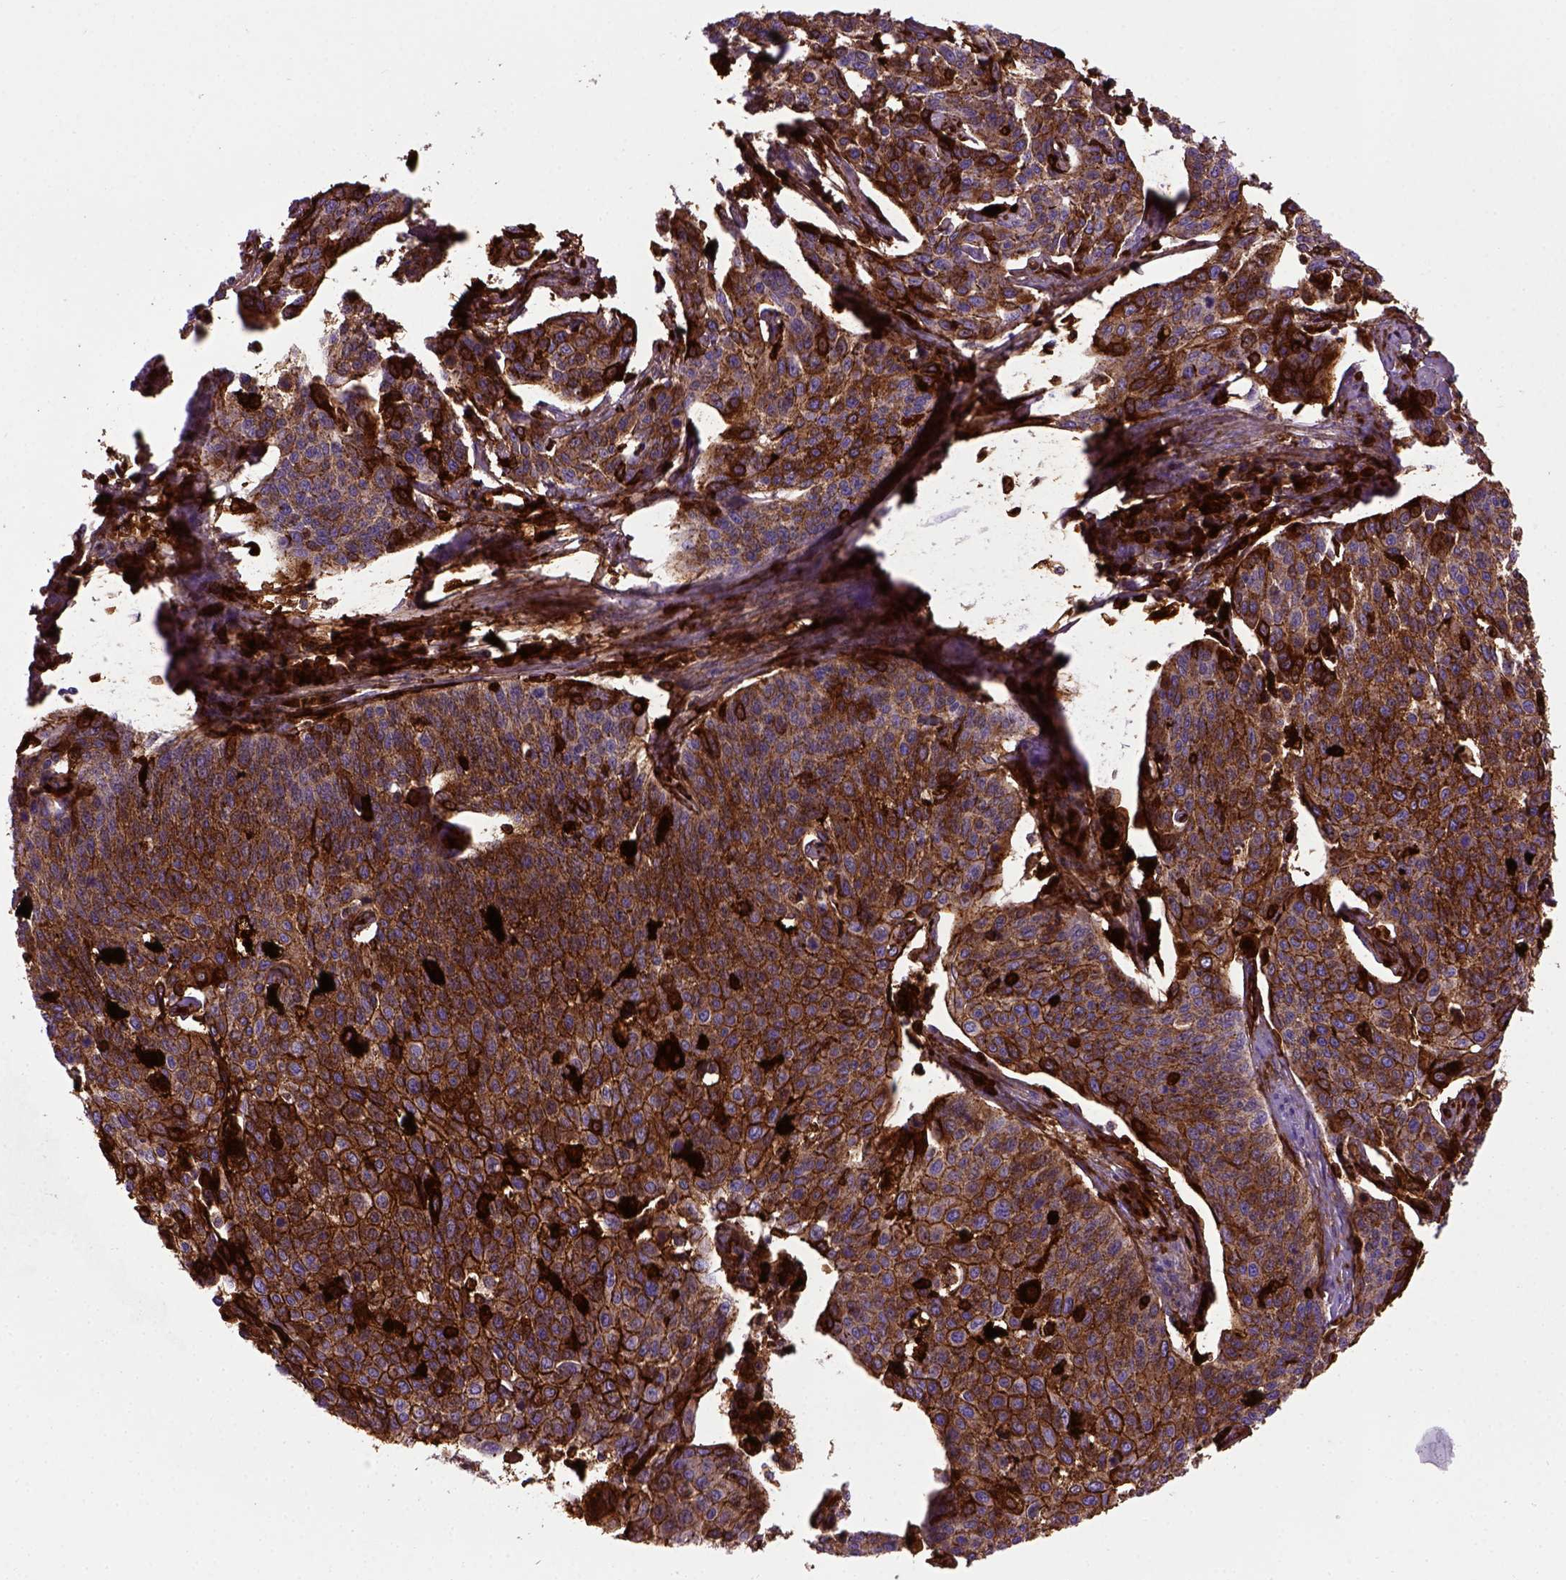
{"staining": {"intensity": "strong", "quantity": ">75%", "location": "cytoplasmic/membranous"}, "tissue": "cervical cancer", "cell_type": "Tumor cells", "image_type": "cancer", "snomed": [{"axis": "morphology", "description": "Squamous cell carcinoma, NOS"}, {"axis": "topography", "description": "Cervix"}], "caption": "Immunohistochemistry (IHC) micrograph of human cervical cancer (squamous cell carcinoma) stained for a protein (brown), which shows high levels of strong cytoplasmic/membranous expression in about >75% of tumor cells.", "gene": "CDH1", "patient": {"sex": "female", "age": 34}}